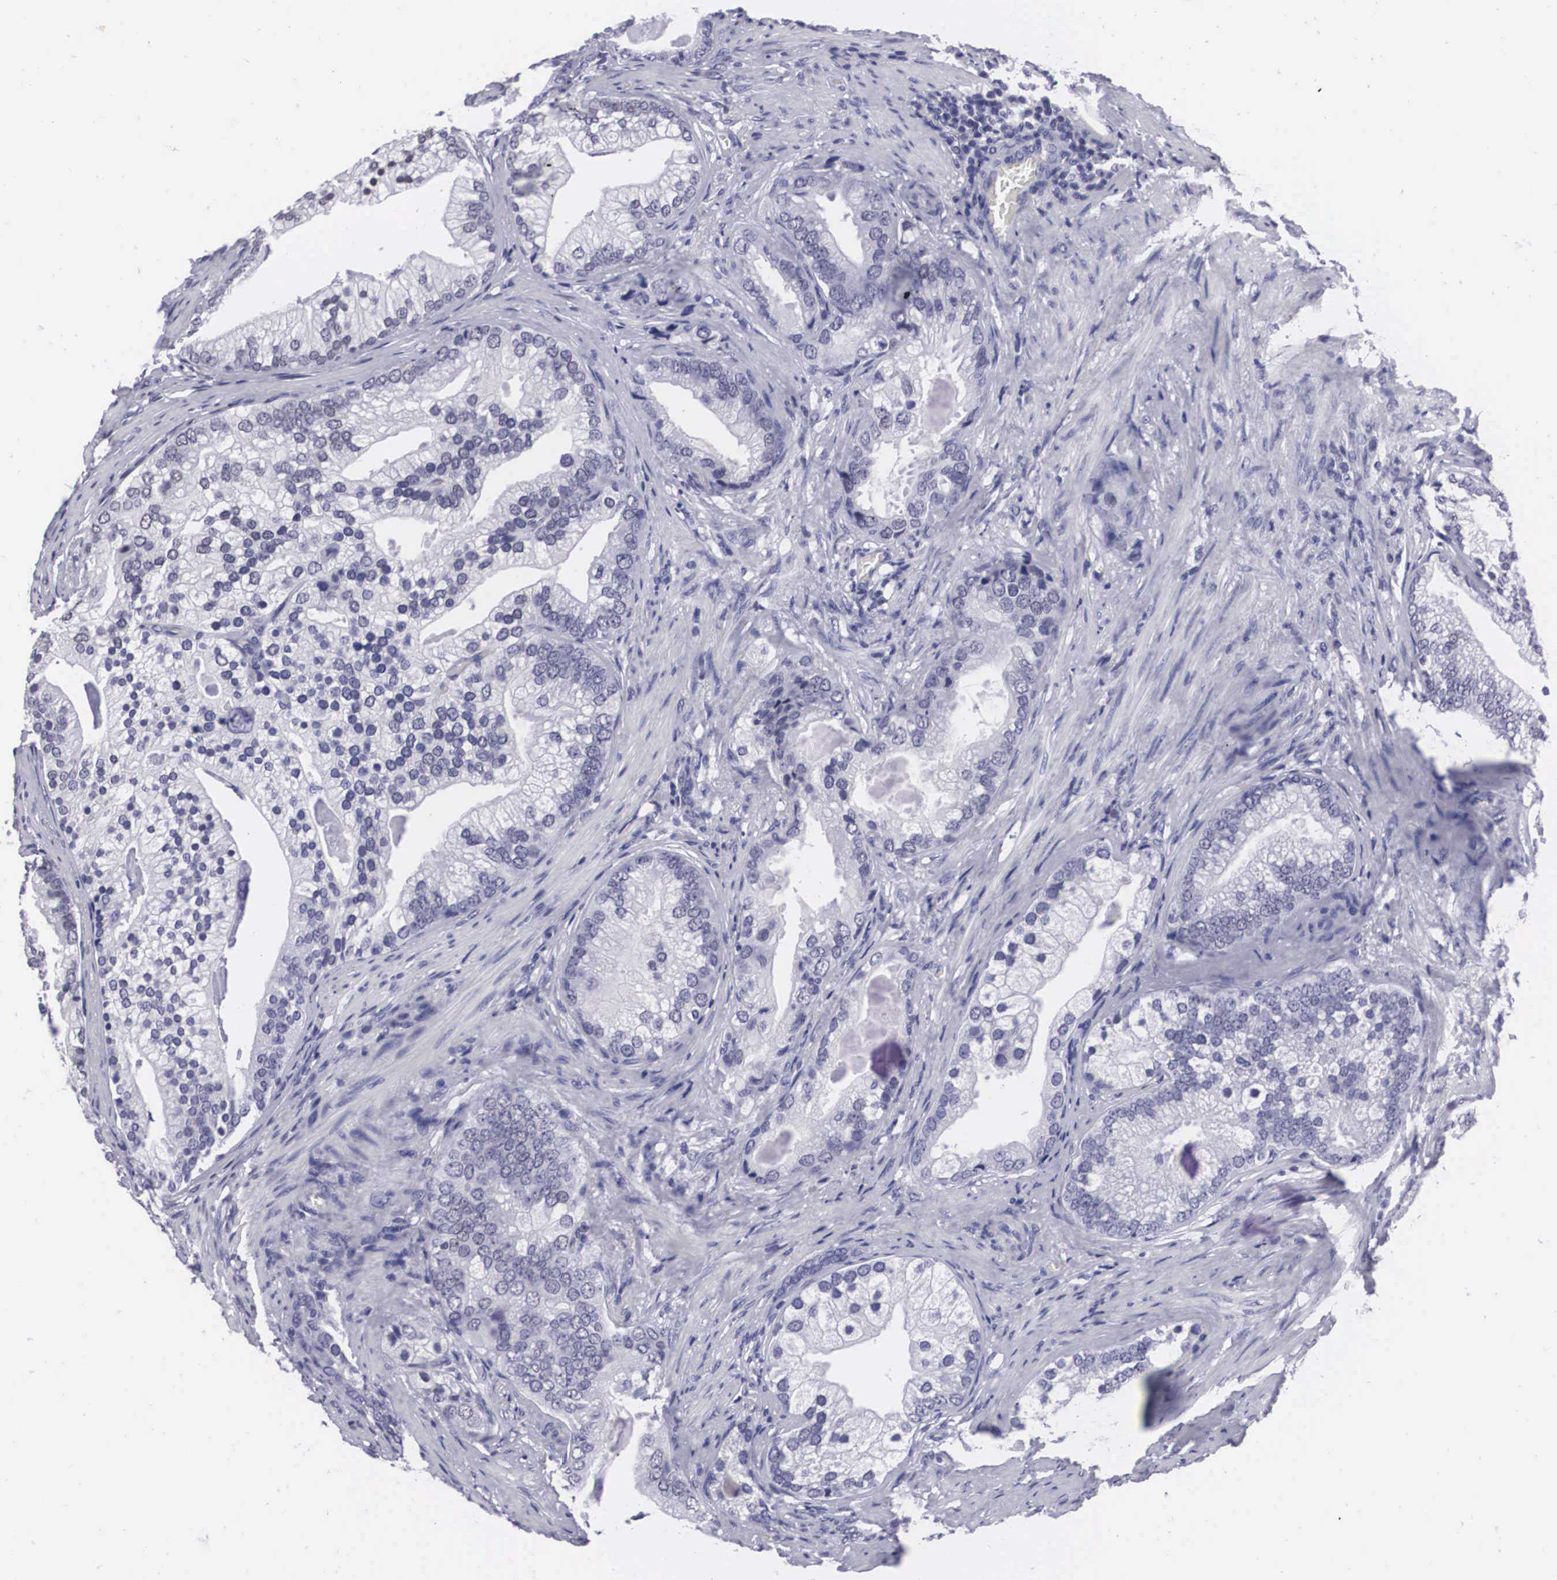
{"staining": {"intensity": "negative", "quantity": "none", "location": "none"}, "tissue": "prostate cancer", "cell_type": "Tumor cells", "image_type": "cancer", "snomed": [{"axis": "morphology", "description": "Adenocarcinoma, Low grade"}, {"axis": "topography", "description": "Prostate"}], "caption": "Immunohistochemistry micrograph of neoplastic tissue: prostate cancer (adenocarcinoma (low-grade)) stained with DAB (3,3'-diaminobenzidine) shows no significant protein positivity in tumor cells.", "gene": "C22orf31", "patient": {"sex": "male", "age": 71}}